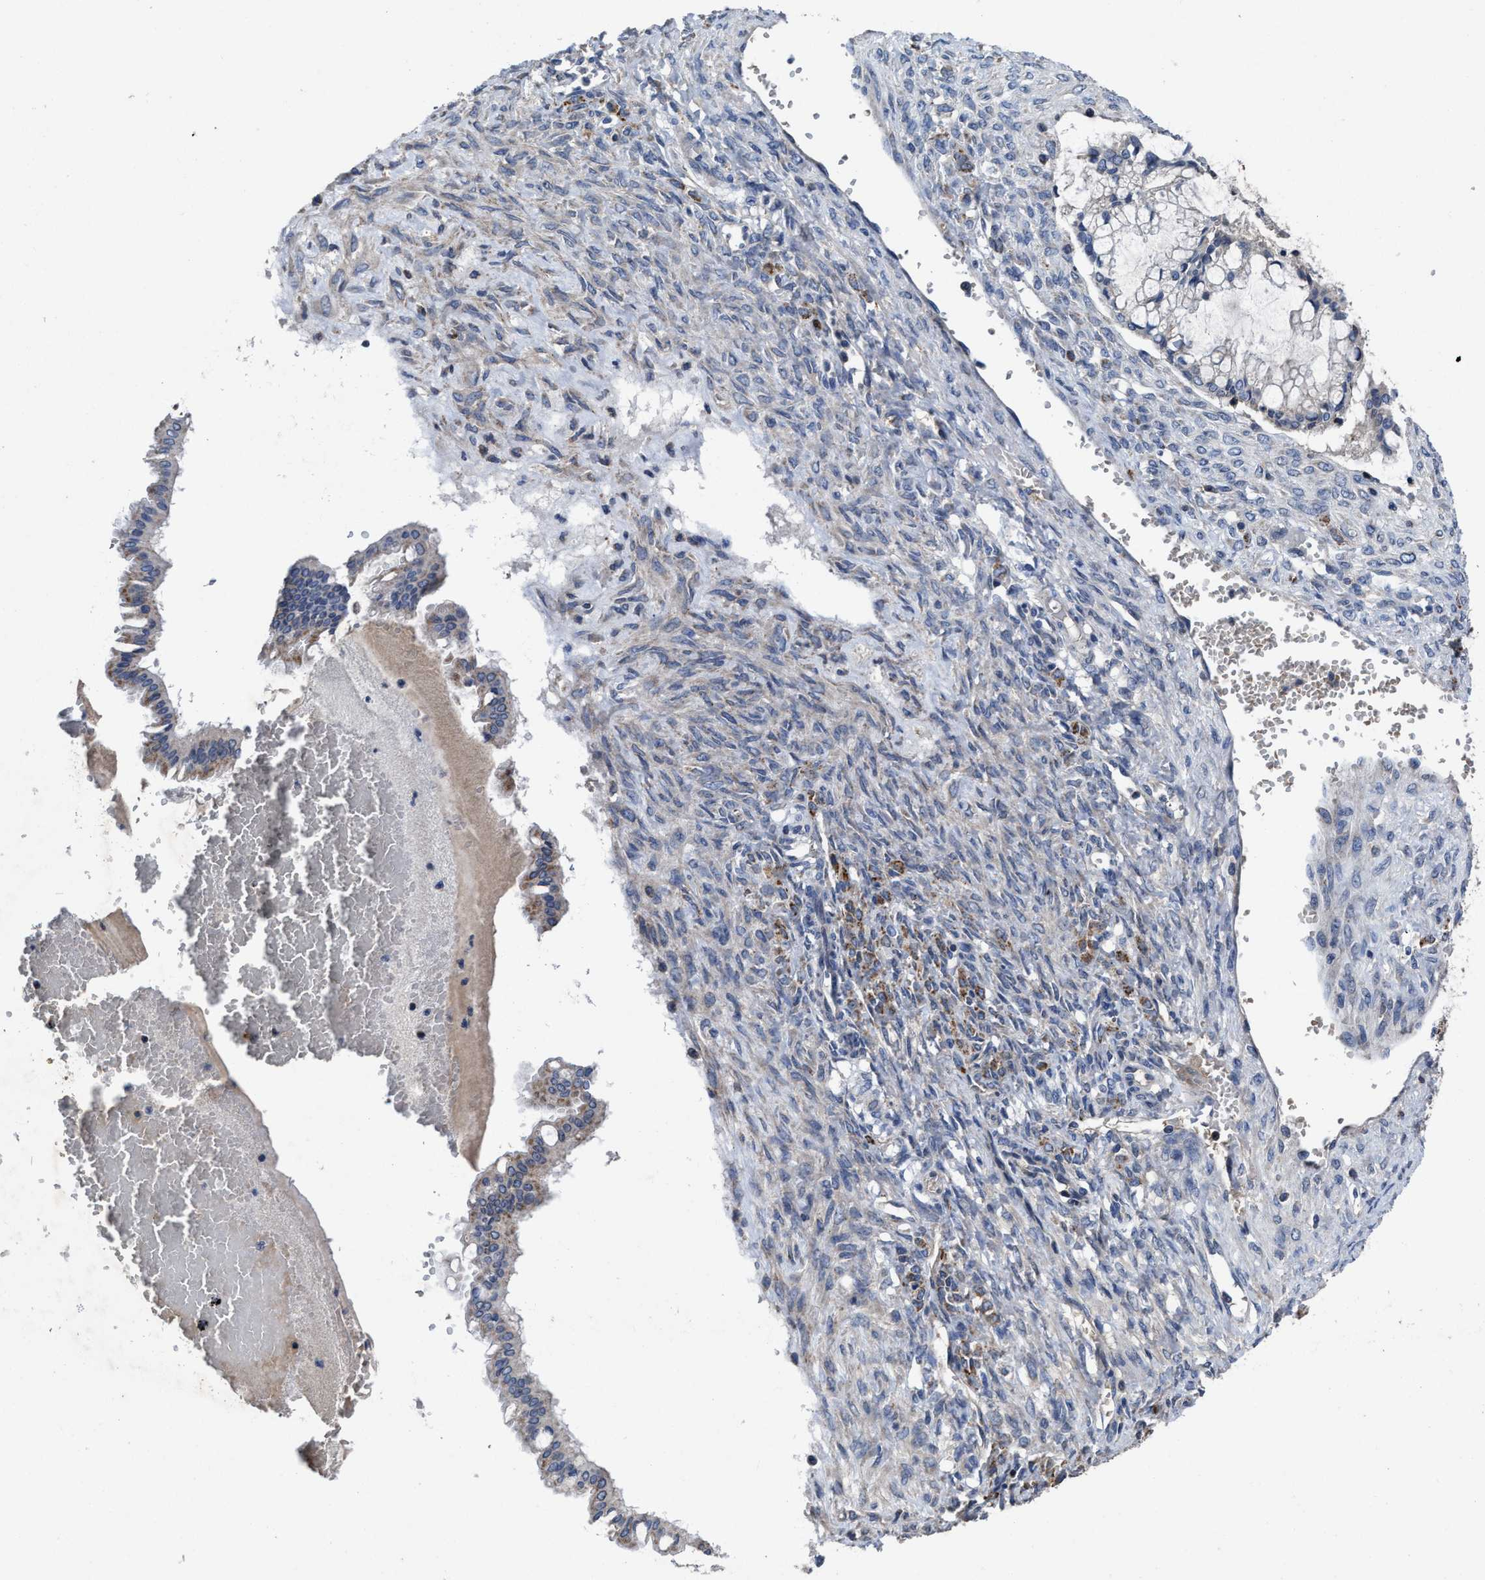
{"staining": {"intensity": "moderate", "quantity": "25%-75%", "location": "cytoplasmic/membranous"}, "tissue": "ovarian cancer", "cell_type": "Tumor cells", "image_type": "cancer", "snomed": [{"axis": "morphology", "description": "Cystadenocarcinoma, mucinous, NOS"}, {"axis": "topography", "description": "Ovary"}], "caption": "About 25%-75% of tumor cells in human ovarian mucinous cystadenocarcinoma exhibit moderate cytoplasmic/membranous protein staining as visualized by brown immunohistochemical staining.", "gene": "CACNA1D", "patient": {"sex": "female", "age": 73}}